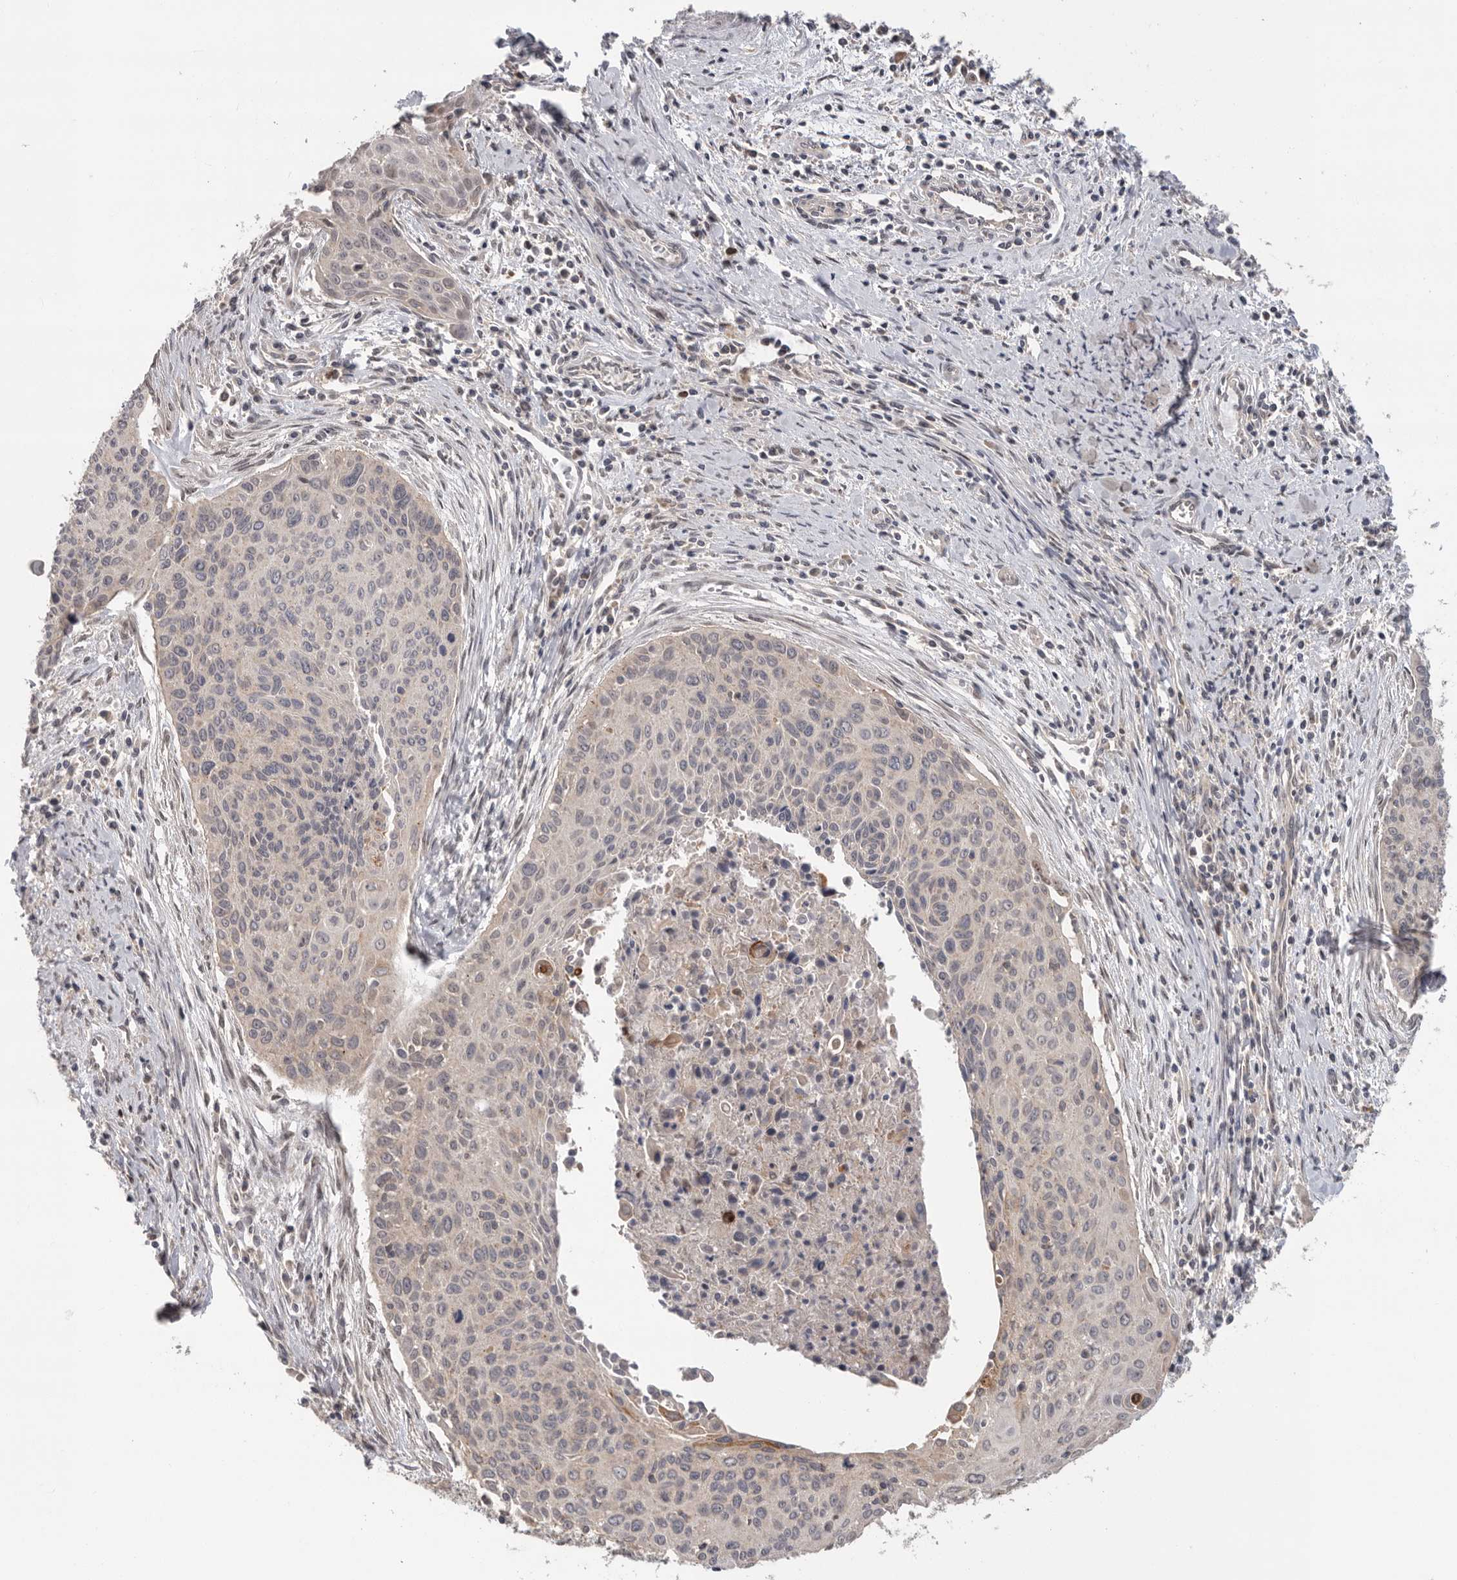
{"staining": {"intensity": "negative", "quantity": "none", "location": "none"}, "tissue": "cervical cancer", "cell_type": "Tumor cells", "image_type": "cancer", "snomed": [{"axis": "morphology", "description": "Squamous cell carcinoma, NOS"}, {"axis": "topography", "description": "Cervix"}], "caption": "Immunohistochemistry (IHC) of human cervical squamous cell carcinoma exhibits no expression in tumor cells.", "gene": "KLK5", "patient": {"sex": "female", "age": 55}}